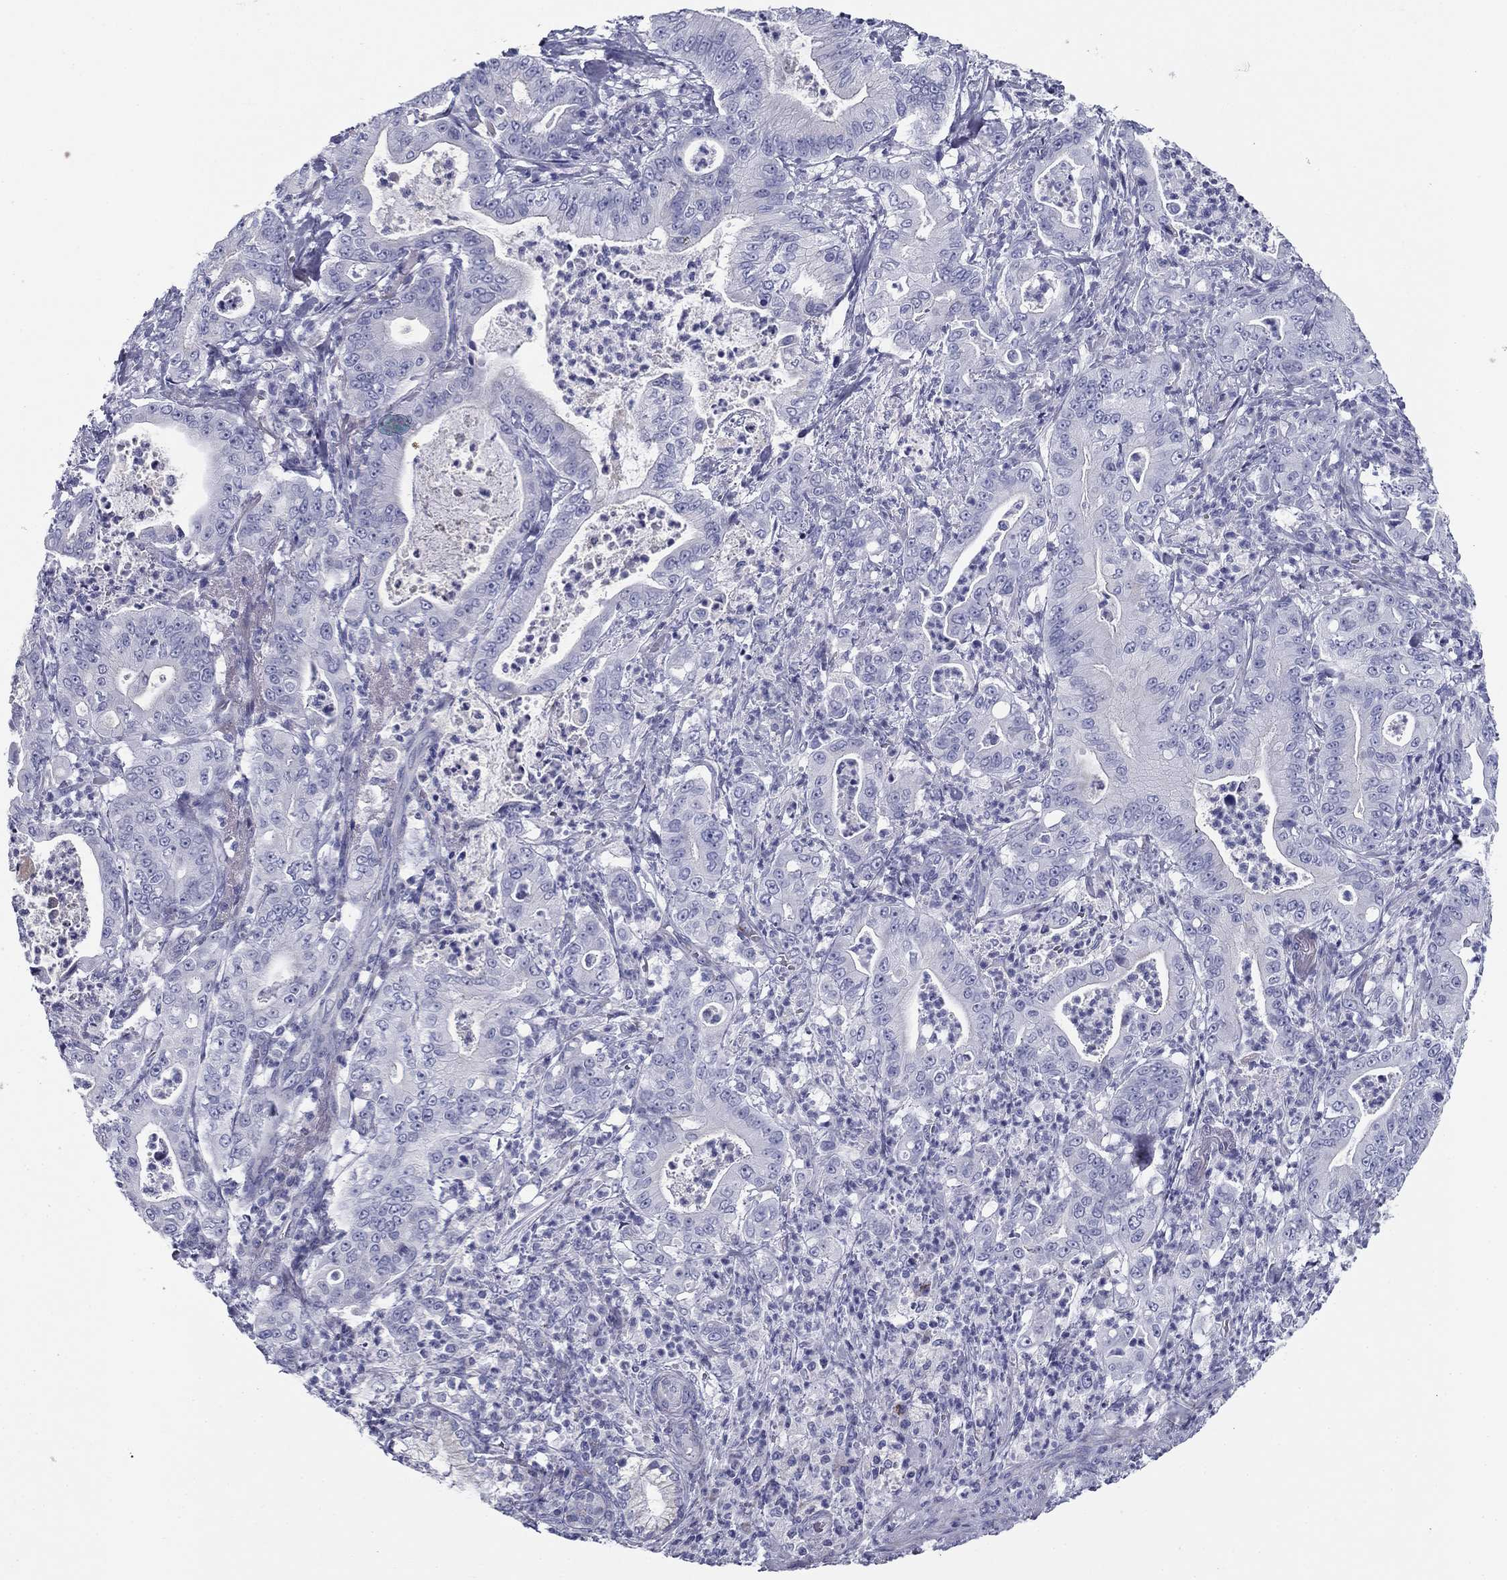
{"staining": {"intensity": "negative", "quantity": "none", "location": "none"}, "tissue": "pancreatic cancer", "cell_type": "Tumor cells", "image_type": "cancer", "snomed": [{"axis": "morphology", "description": "Adenocarcinoma, NOS"}, {"axis": "topography", "description": "Pancreas"}], "caption": "High power microscopy photomicrograph of an IHC image of pancreatic adenocarcinoma, revealing no significant positivity in tumor cells.", "gene": "ZP2", "patient": {"sex": "male", "age": 71}}